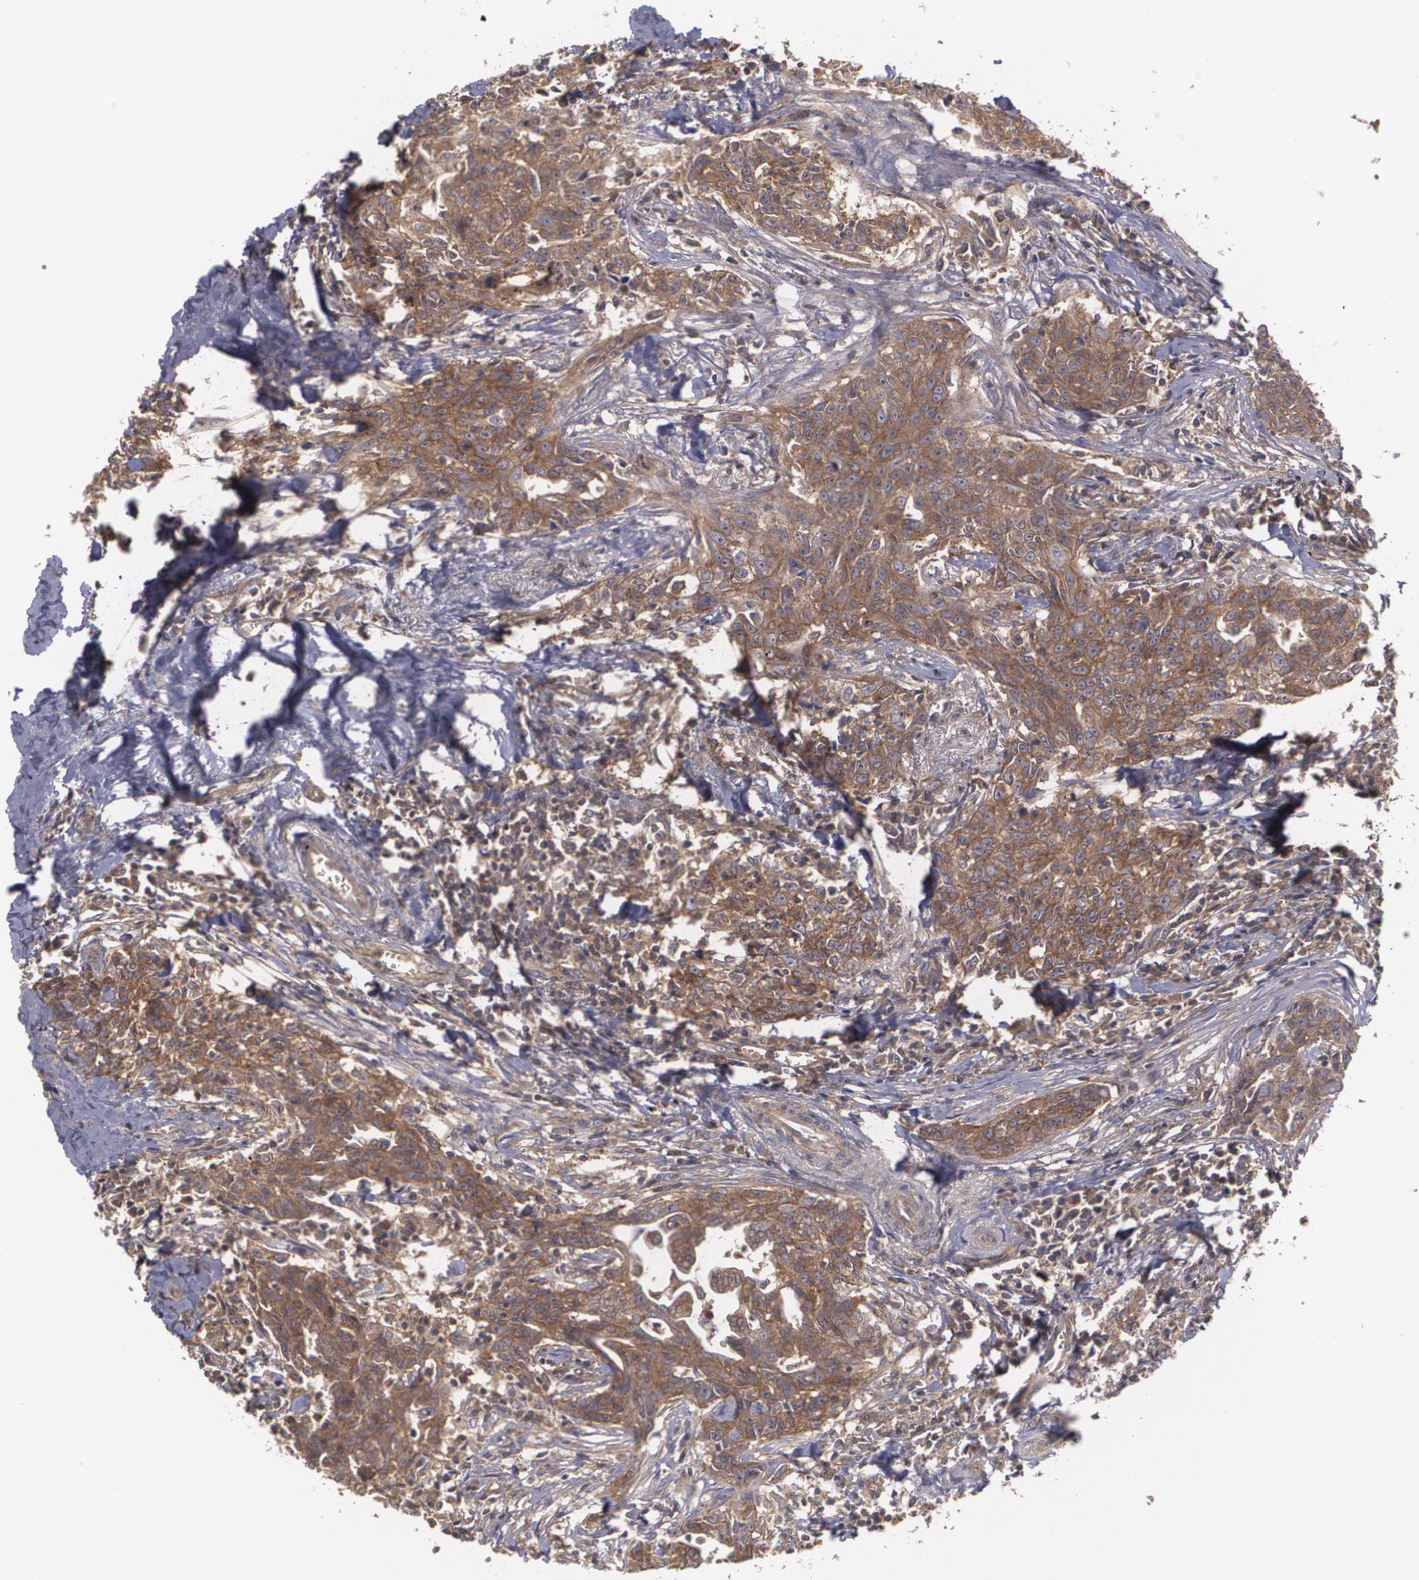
{"staining": {"intensity": "strong", "quantity": ">75%", "location": "cytoplasmic/membranous"}, "tissue": "breast cancer", "cell_type": "Tumor cells", "image_type": "cancer", "snomed": [{"axis": "morphology", "description": "Duct carcinoma"}, {"axis": "topography", "description": "Breast"}], "caption": "Breast cancer stained with a brown dye displays strong cytoplasmic/membranous positive staining in approximately >75% of tumor cells.", "gene": "HRAS", "patient": {"sex": "female", "age": 50}}